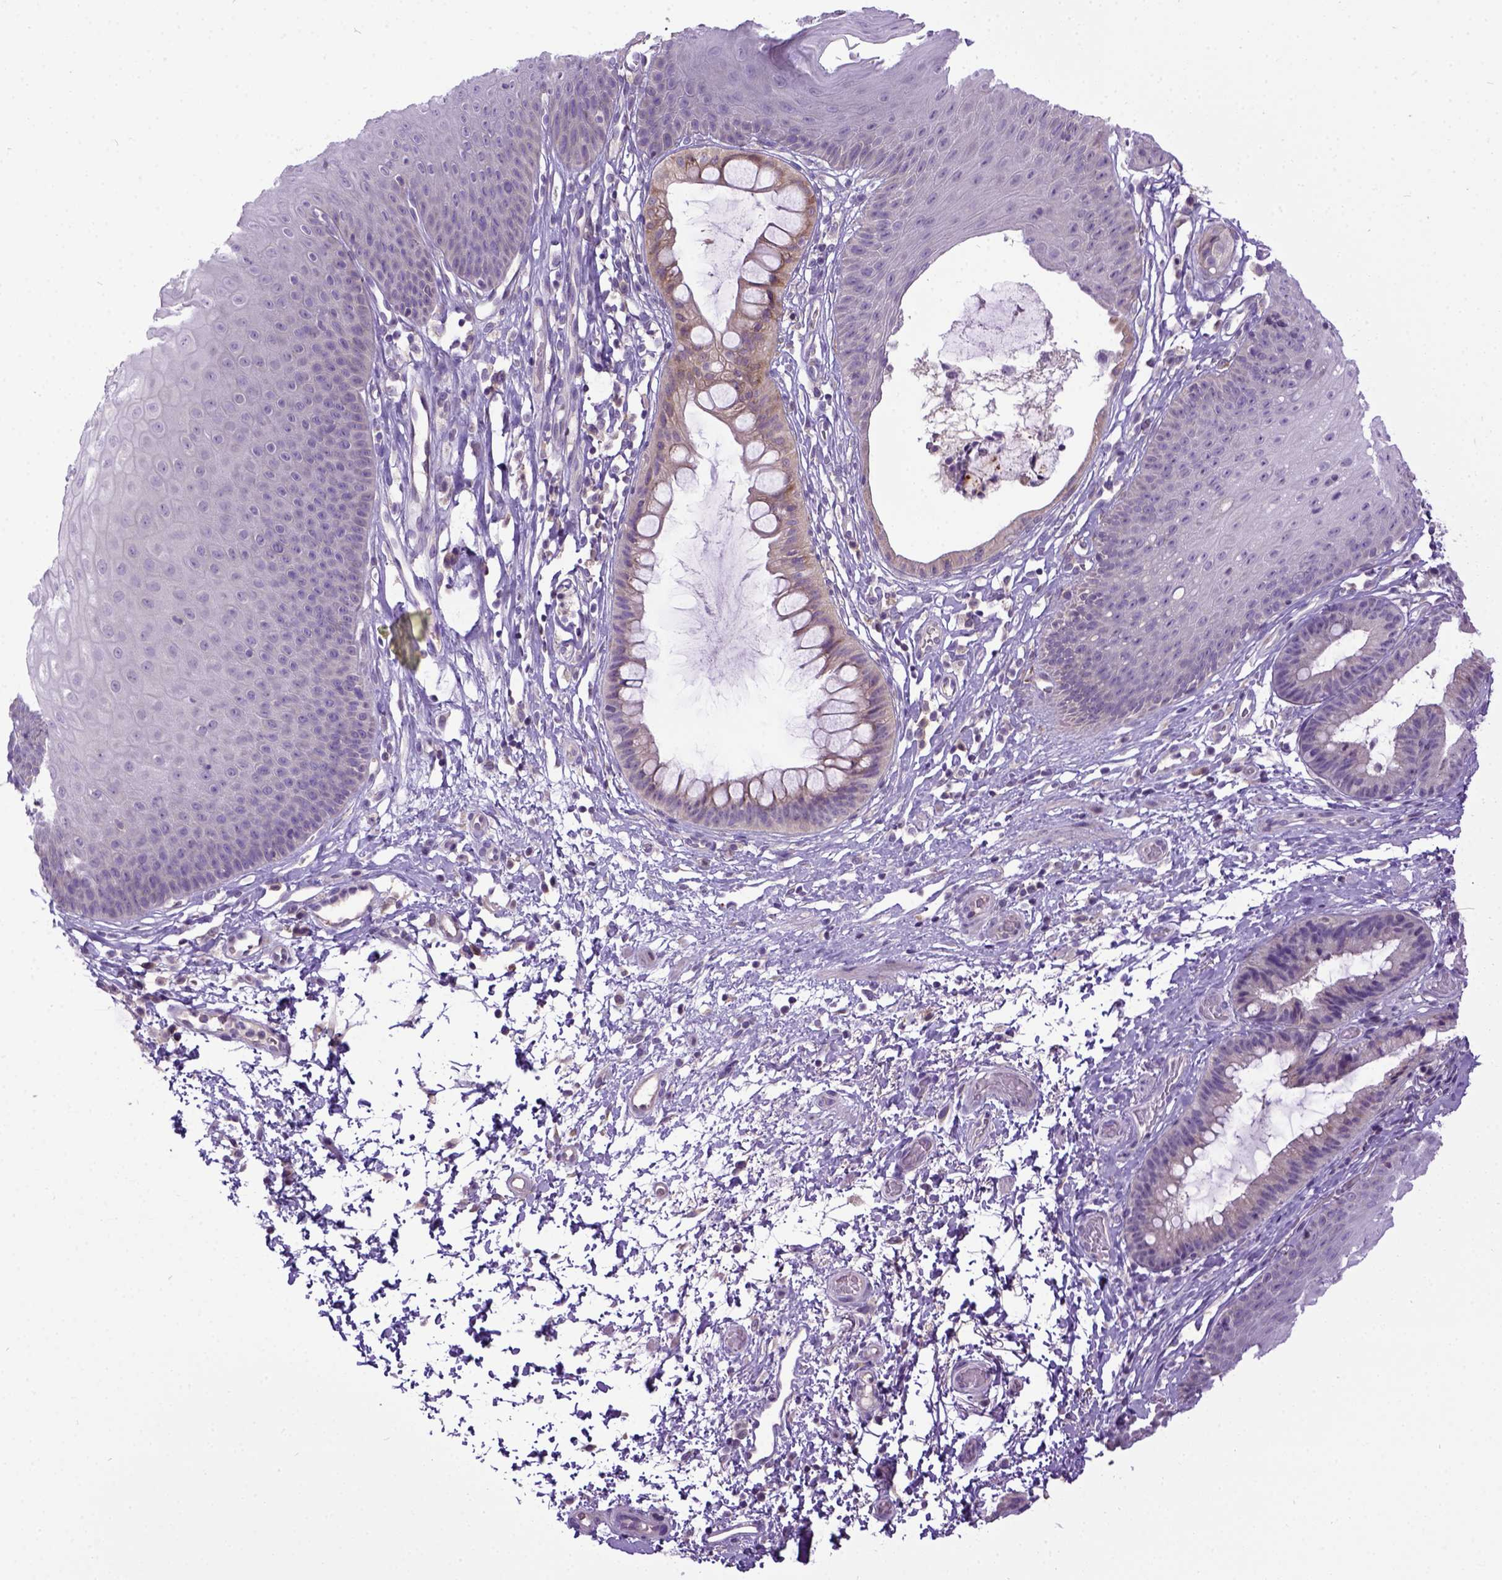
{"staining": {"intensity": "negative", "quantity": "none", "location": "none"}, "tissue": "skin", "cell_type": "Epidermal cells", "image_type": "normal", "snomed": [{"axis": "morphology", "description": "Normal tissue, NOS"}, {"axis": "topography", "description": "Anal"}], "caption": "Immunohistochemistry histopathology image of normal skin: skin stained with DAB (3,3'-diaminobenzidine) demonstrates no significant protein staining in epidermal cells.", "gene": "NEK5", "patient": {"sex": "male", "age": 53}}